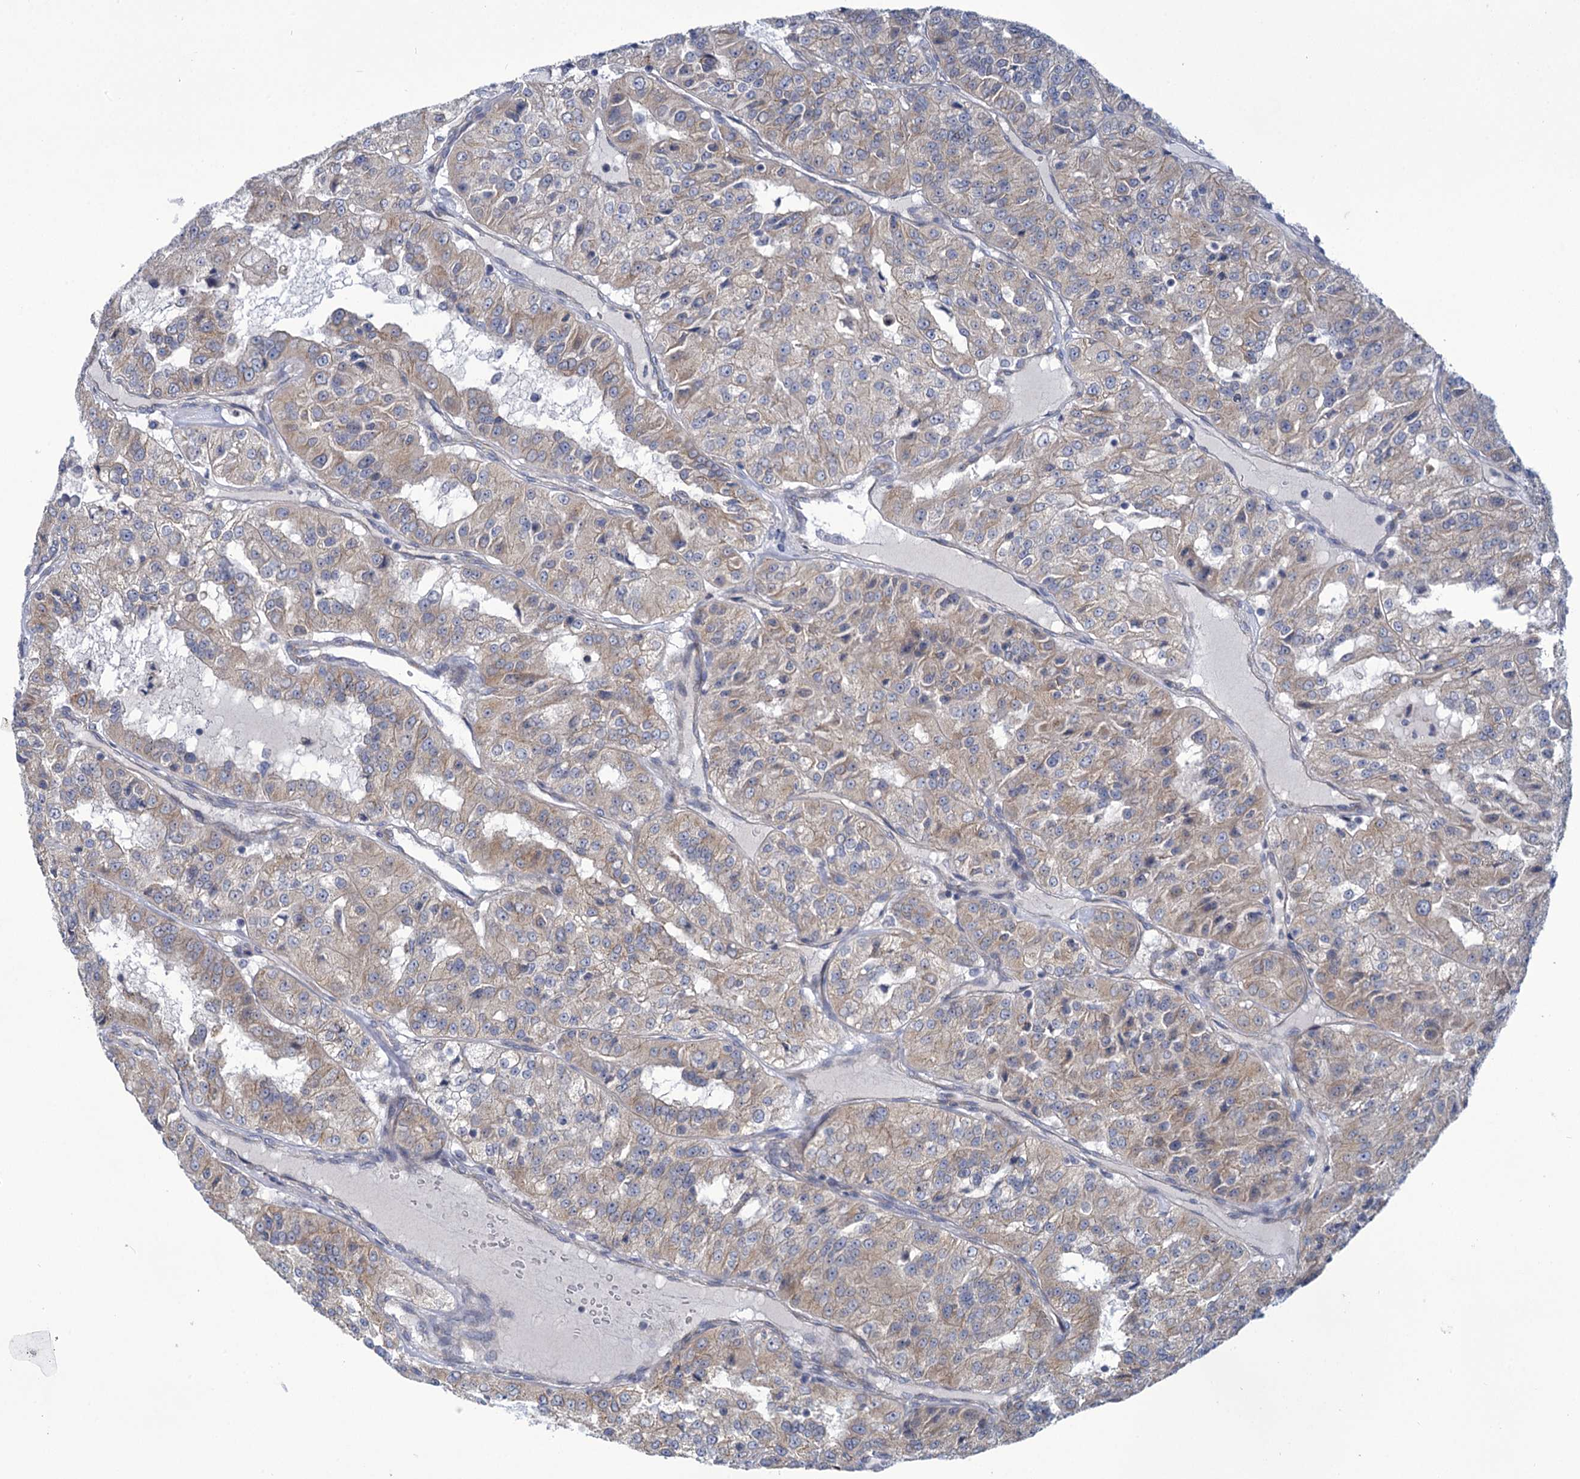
{"staining": {"intensity": "weak", "quantity": "25%-75%", "location": "cytoplasmic/membranous"}, "tissue": "renal cancer", "cell_type": "Tumor cells", "image_type": "cancer", "snomed": [{"axis": "morphology", "description": "Adenocarcinoma, NOS"}, {"axis": "topography", "description": "Kidney"}], "caption": "IHC photomicrograph of neoplastic tissue: human adenocarcinoma (renal) stained using immunohistochemistry exhibits low levels of weak protein expression localized specifically in the cytoplasmic/membranous of tumor cells, appearing as a cytoplasmic/membranous brown color.", "gene": "MBLAC2", "patient": {"sex": "female", "age": 63}}